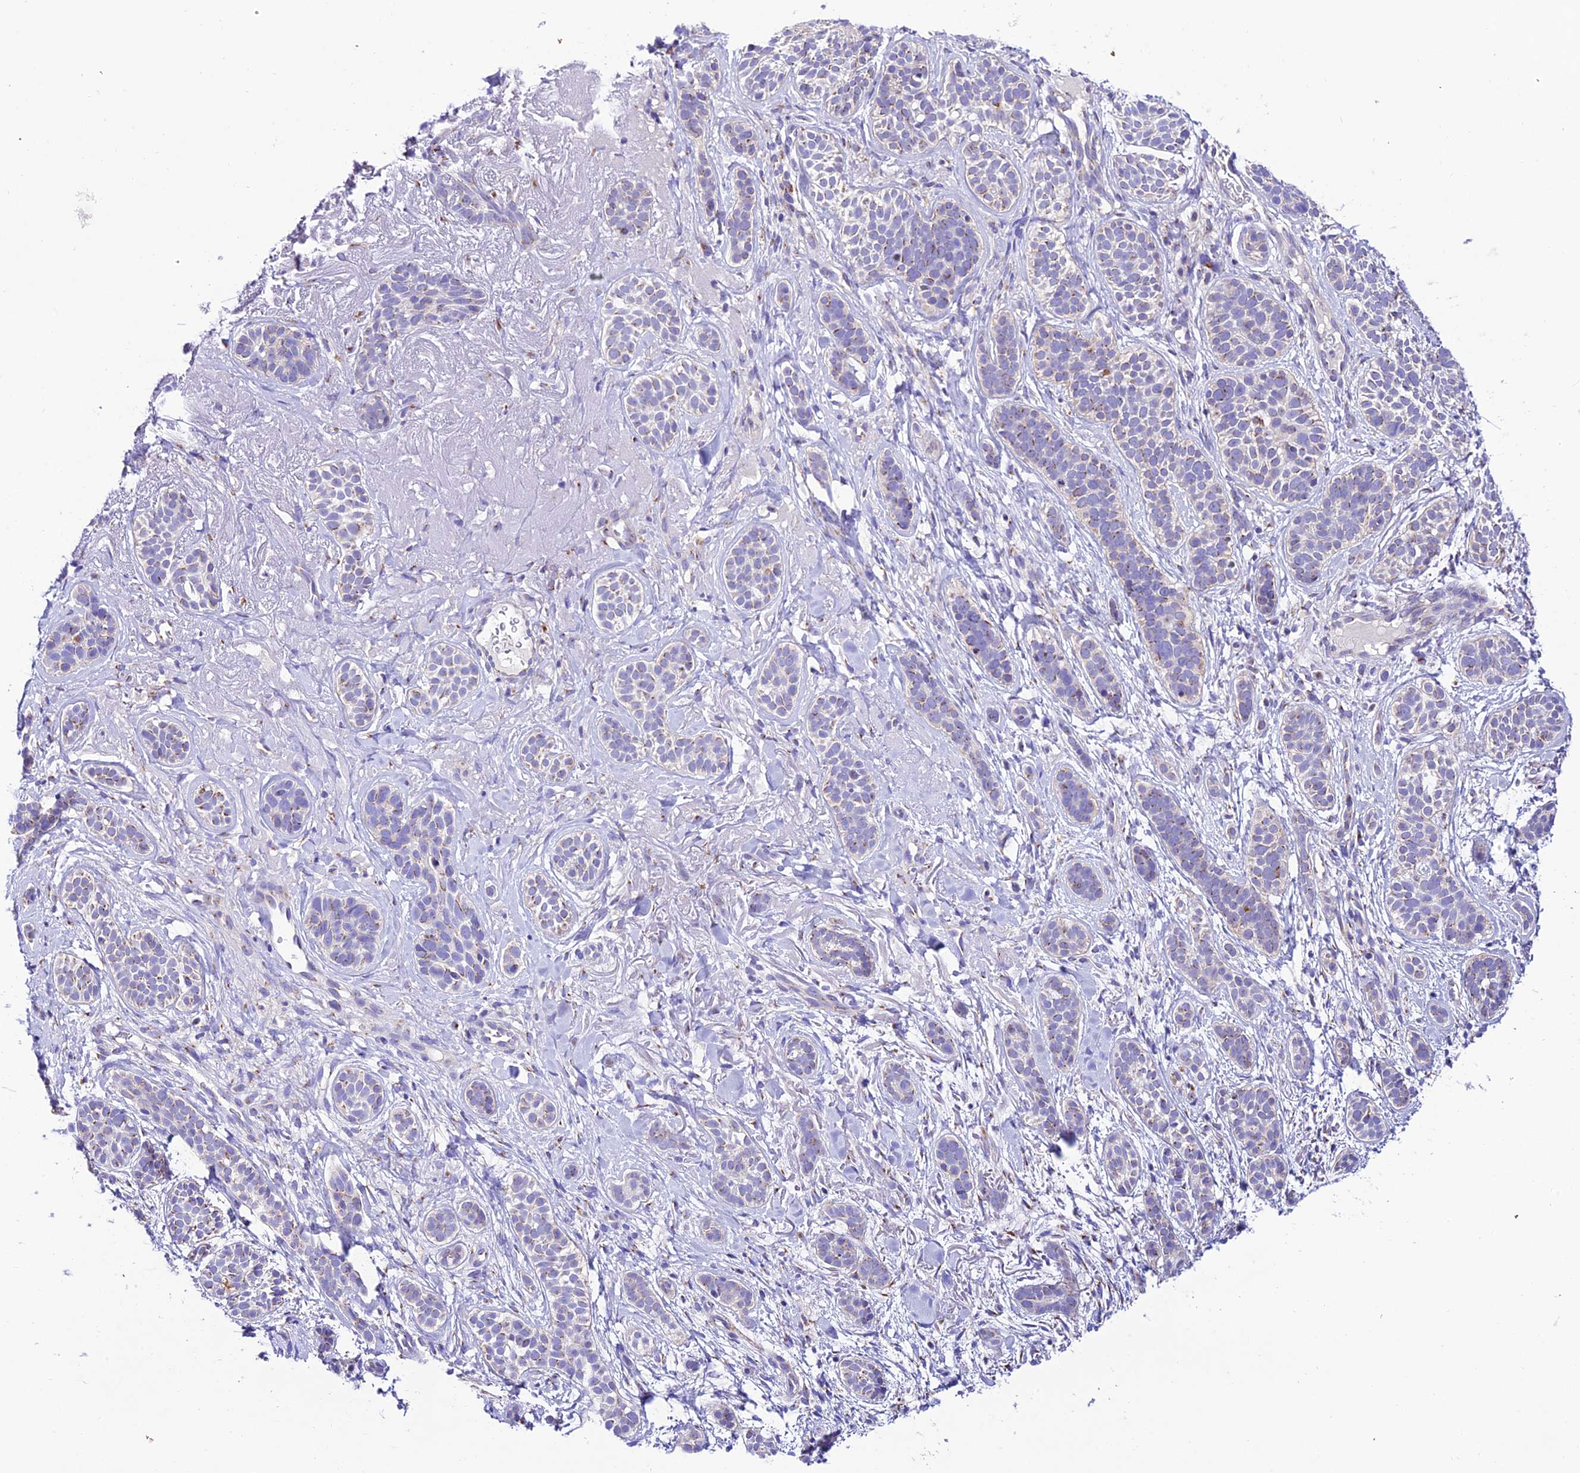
{"staining": {"intensity": "moderate", "quantity": "<25%", "location": "cytoplasmic/membranous"}, "tissue": "skin cancer", "cell_type": "Tumor cells", "image_type": "cancer", "snomed": [{"axis": "morphology", "description": "Basal cell carcinoma"}, {"axis": "topography", "description": "Skin"}], "caption": "A photomicrograph of skin basal cell carcinoma stained for a protein shows moderate cytoplasmic/membranous brown staining in tumor cells. The staining is performed using DAB (3,3'-diaminobenzidine) brown chromogen to label protein expression. The nuclei are counter-stained blue using hematoxylin.", "gene": "LACTB2", "patient": {"sex": "male", "age": 71}}